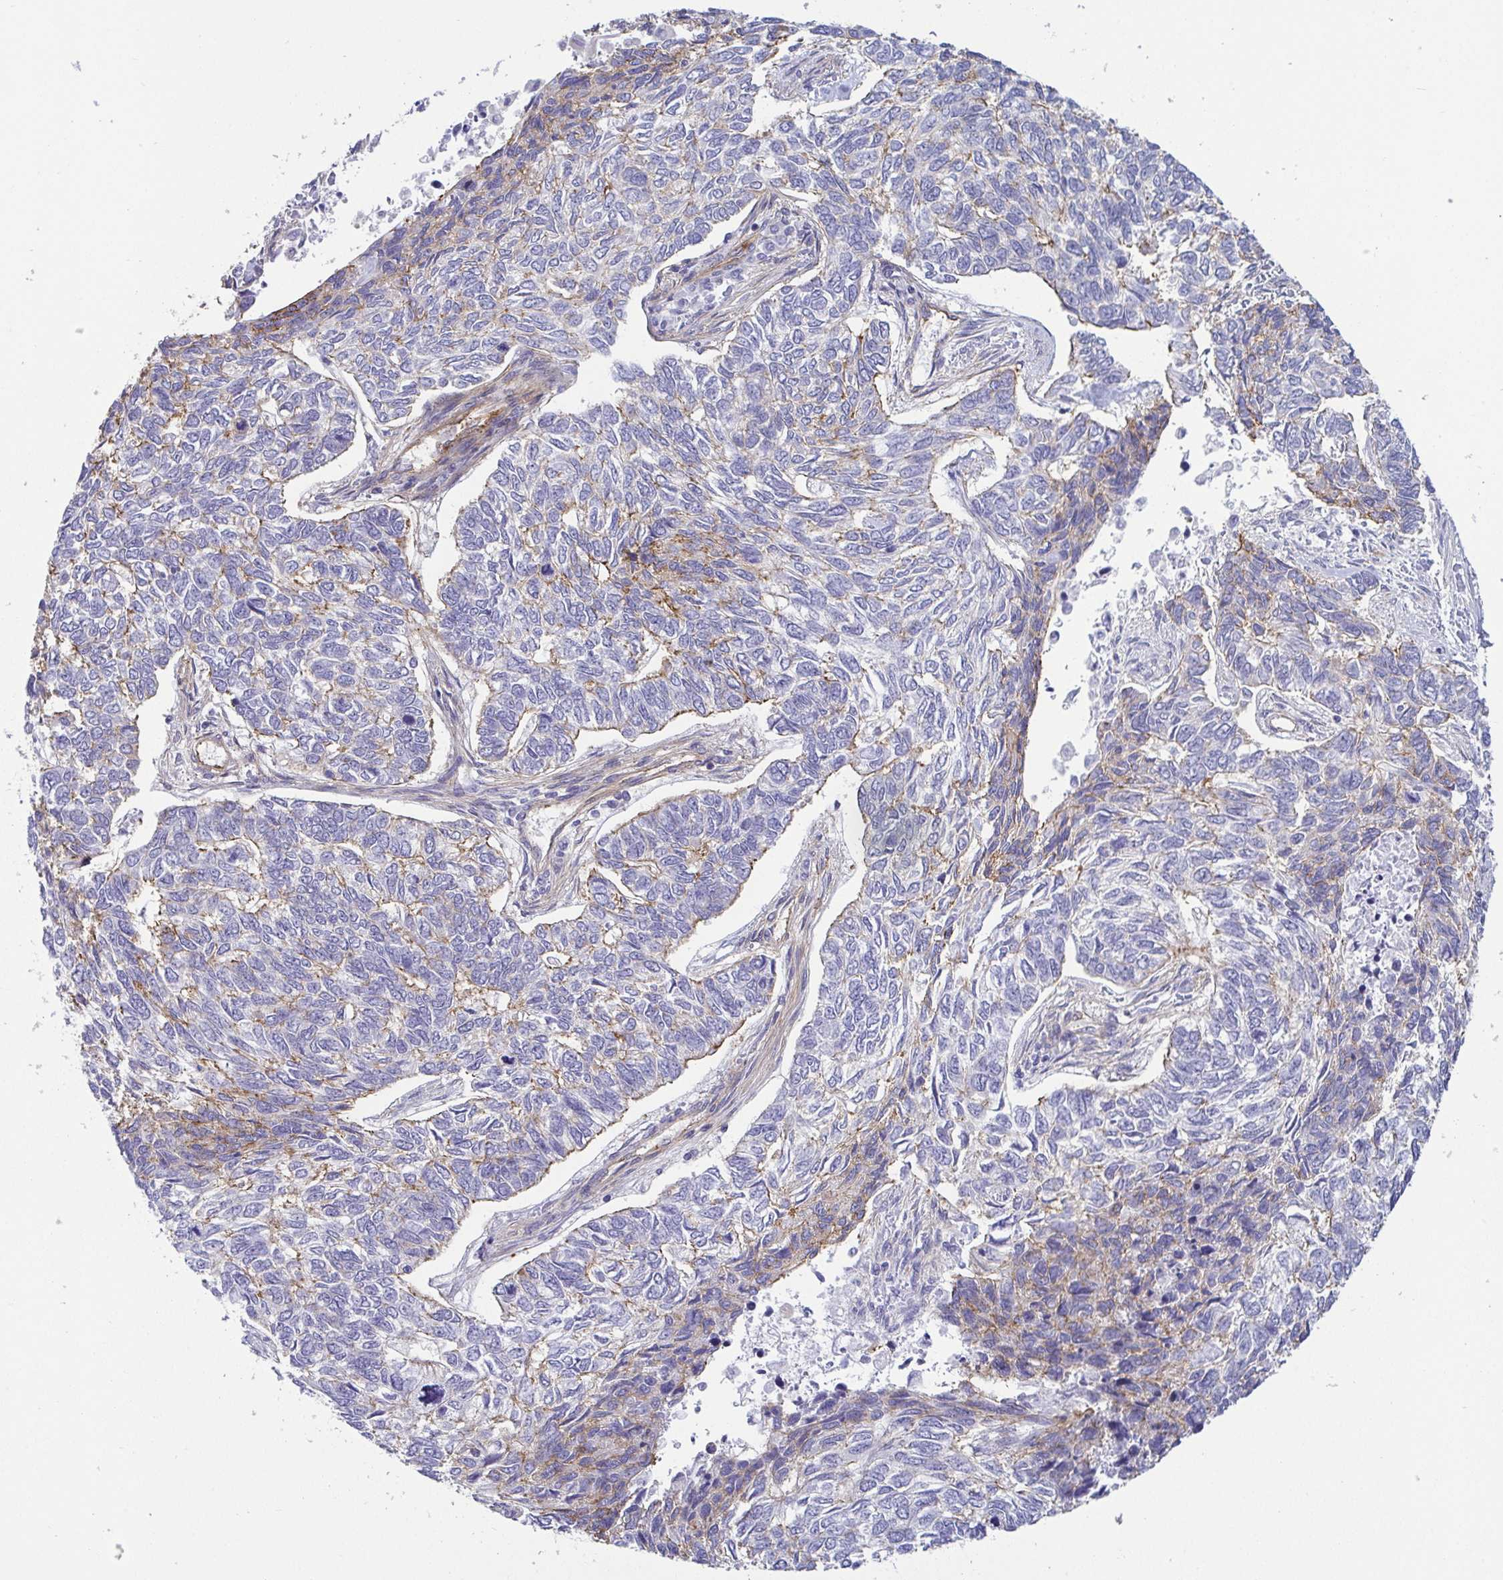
{"staining": {"intensity": "weak", "quantity": "<25%", "location": "cytoplasmic/membranous"}, "tissue": "skin cancer", "cell_type": "Tumor cells", "image_type": "cancer", "snomed": [{"axis": "morphology", "description": "Basal cell carcinoma"}, {"axis": "topography", "description": "Skin"}], "caption": "Immunohistochemistry (IHC) image of basal cell carcinoma (skin) stained for a protein (brown), which displays no expression in tumor cells. The staining is performed using DAB brown chromogen with nuclei counter-stained in using hematoxylin.", "gene": "LIMA1", "patient": {"sex": "female", "age": 65}}